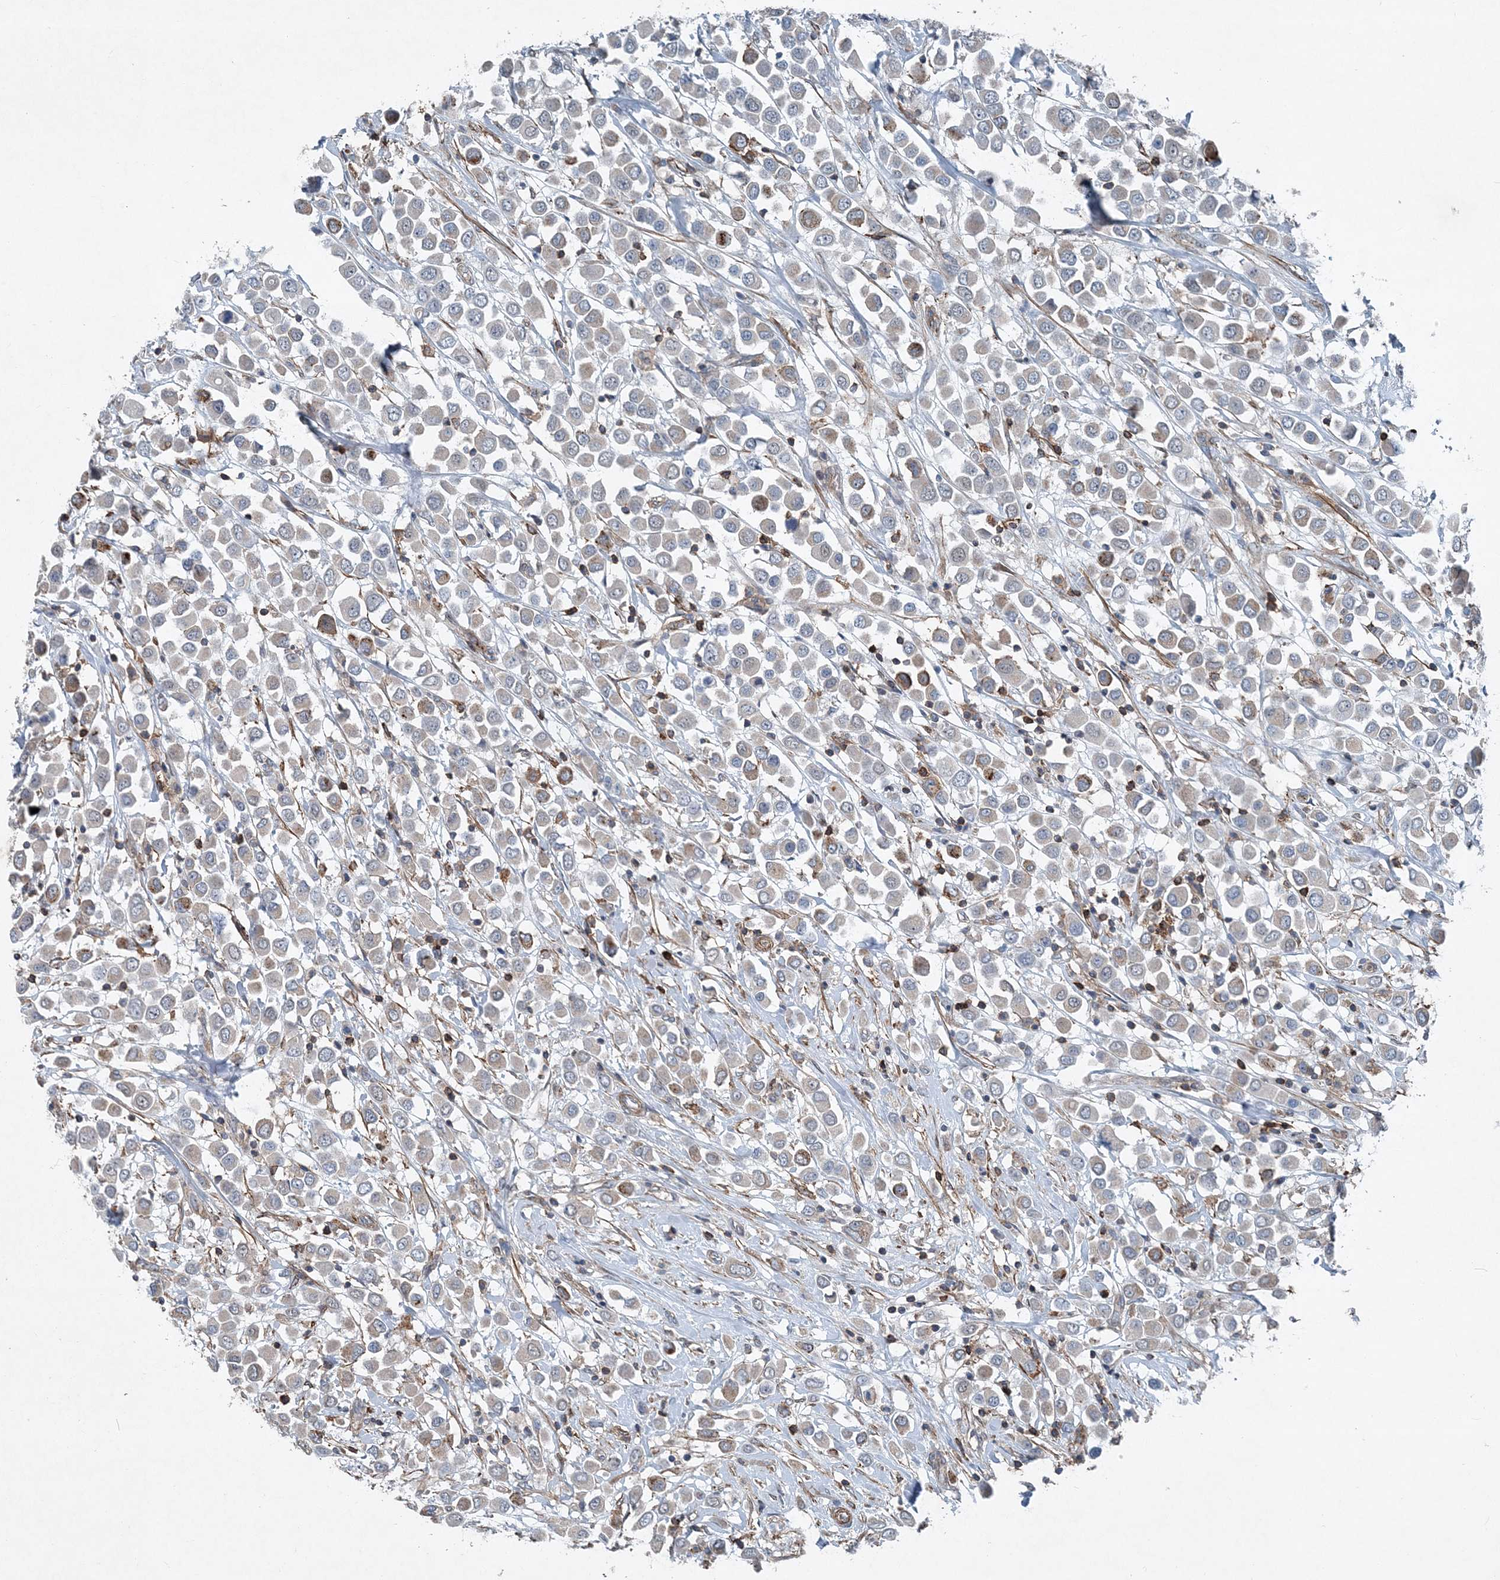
{"staining": {"intensity": "moderate", "quantity": "<25%", "location": "cytoplasmic/membranous"}, "tissue": "breast cancer", "cell_type": "Tumor cells", "image_type": "cancer", "snomed": [{"axis": "morphology", "description": "Duct carcinoma"}, {"axis": "topography", "description": "Breast"}], "caption": "Immunohistochemistry (IHC) staining of breast intraductal carcinoma, which displays low levels of moderate cytoplasmic/membranous staining in about <25% of tumor cells indicating moderate cytoplasmic/membranous protein expression. The staining was performed using DAB (brown) for protein detection and nuclei were counterstained in hematoxylin (blue).", "gene": "DGUOK", "patient": {"sex": "female", "age": 61}}